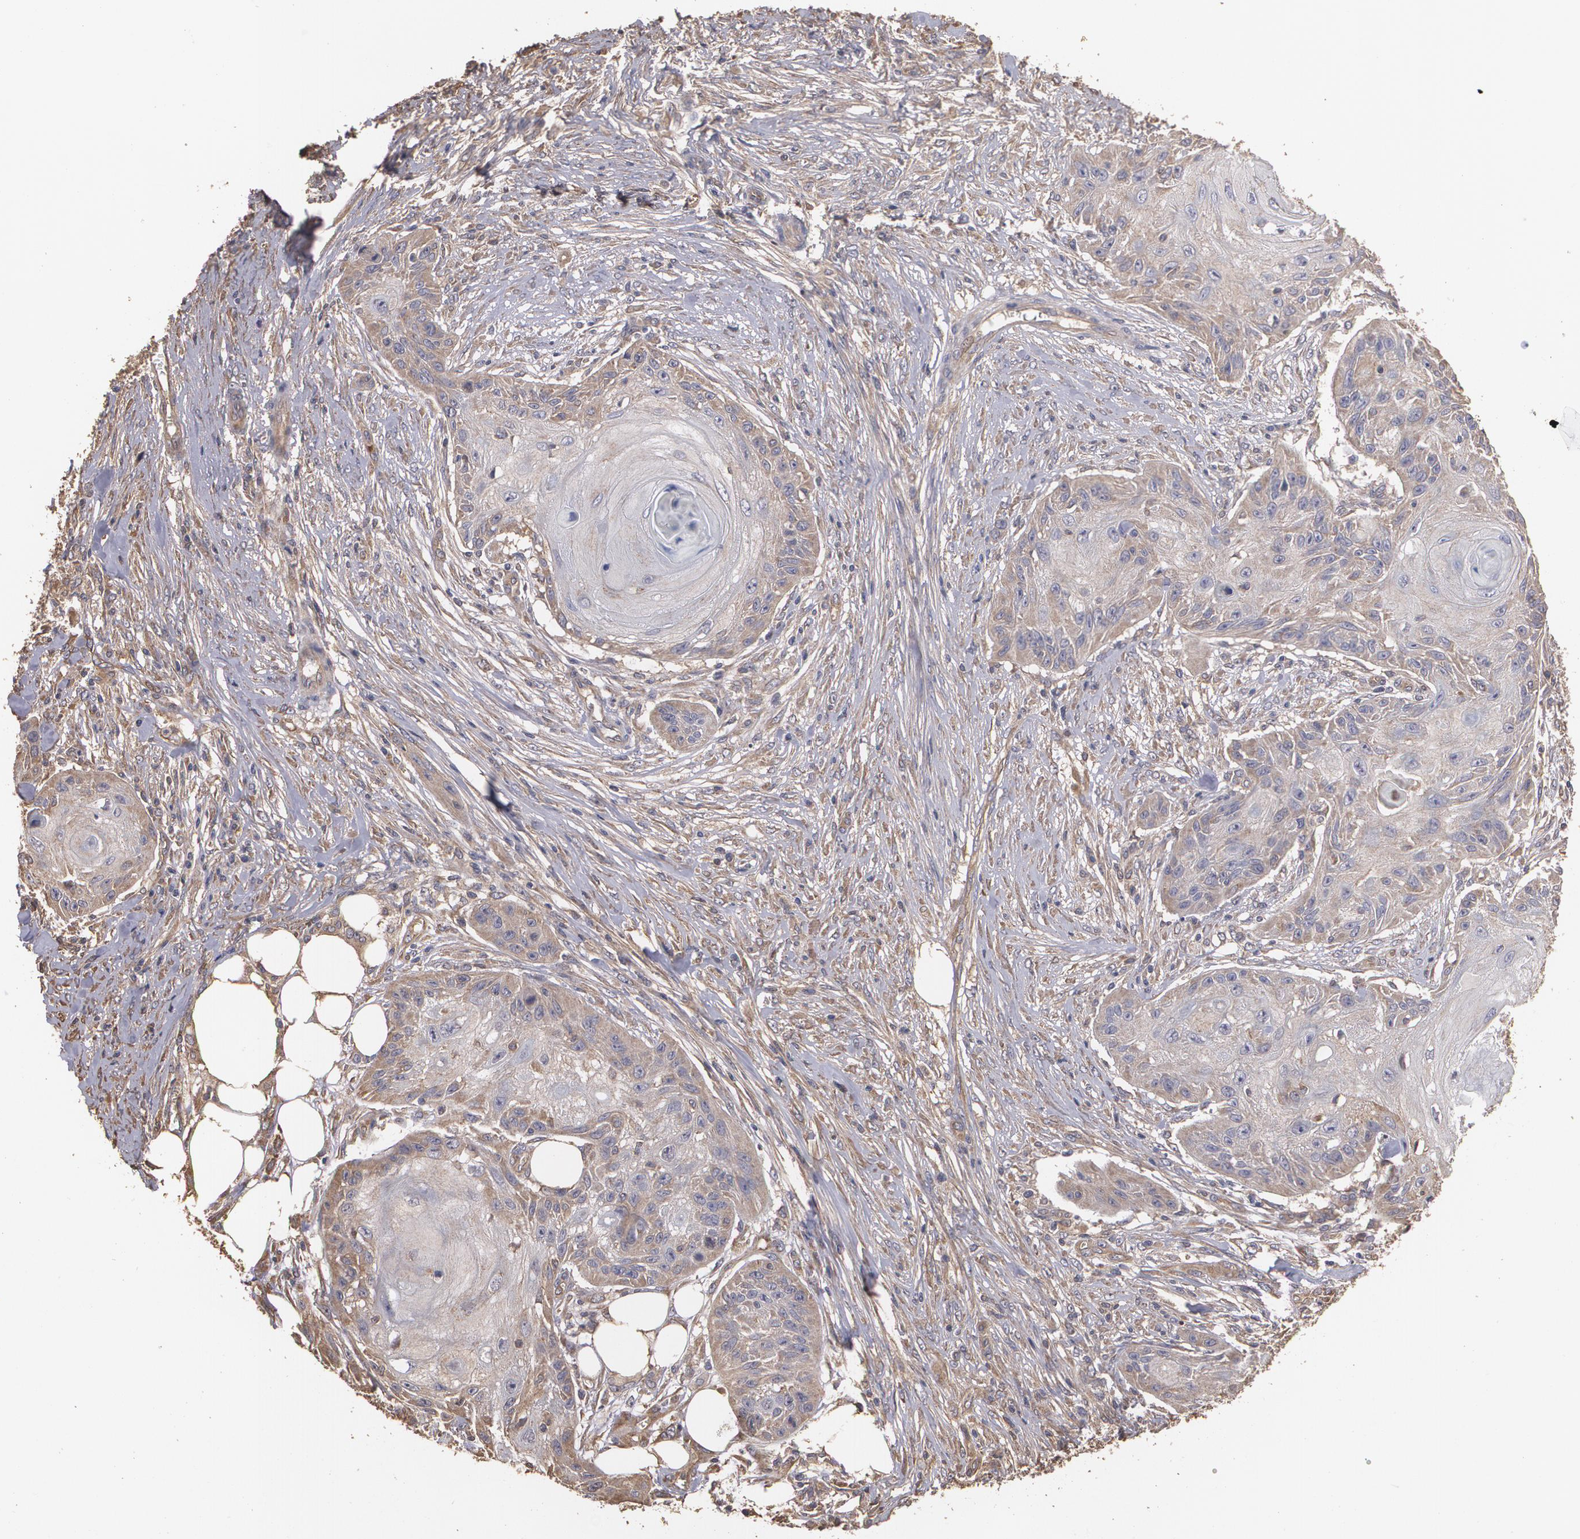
{"staining": {"intensity": "weak", "quantity": ">75%", "location": "cytoplasmic/membranous"}, "tissue": "skin cancer", "cell_type": "Tumor cells", "image_type": "cancer", "snomed": [{"axis": "morphology", "description": "Squamous cell carcinoma, NOS"}, {"axis": "topography", "description": "Skin"}], "caption": "About >75% of tumor cells in human skin squamous cell carcinoma show weak cytoplasmic/membranous protein positivity as visualized by brown immunohistochemical staining.", "gene": "PON1", "patient": {"sex": "female", "age": 88}}